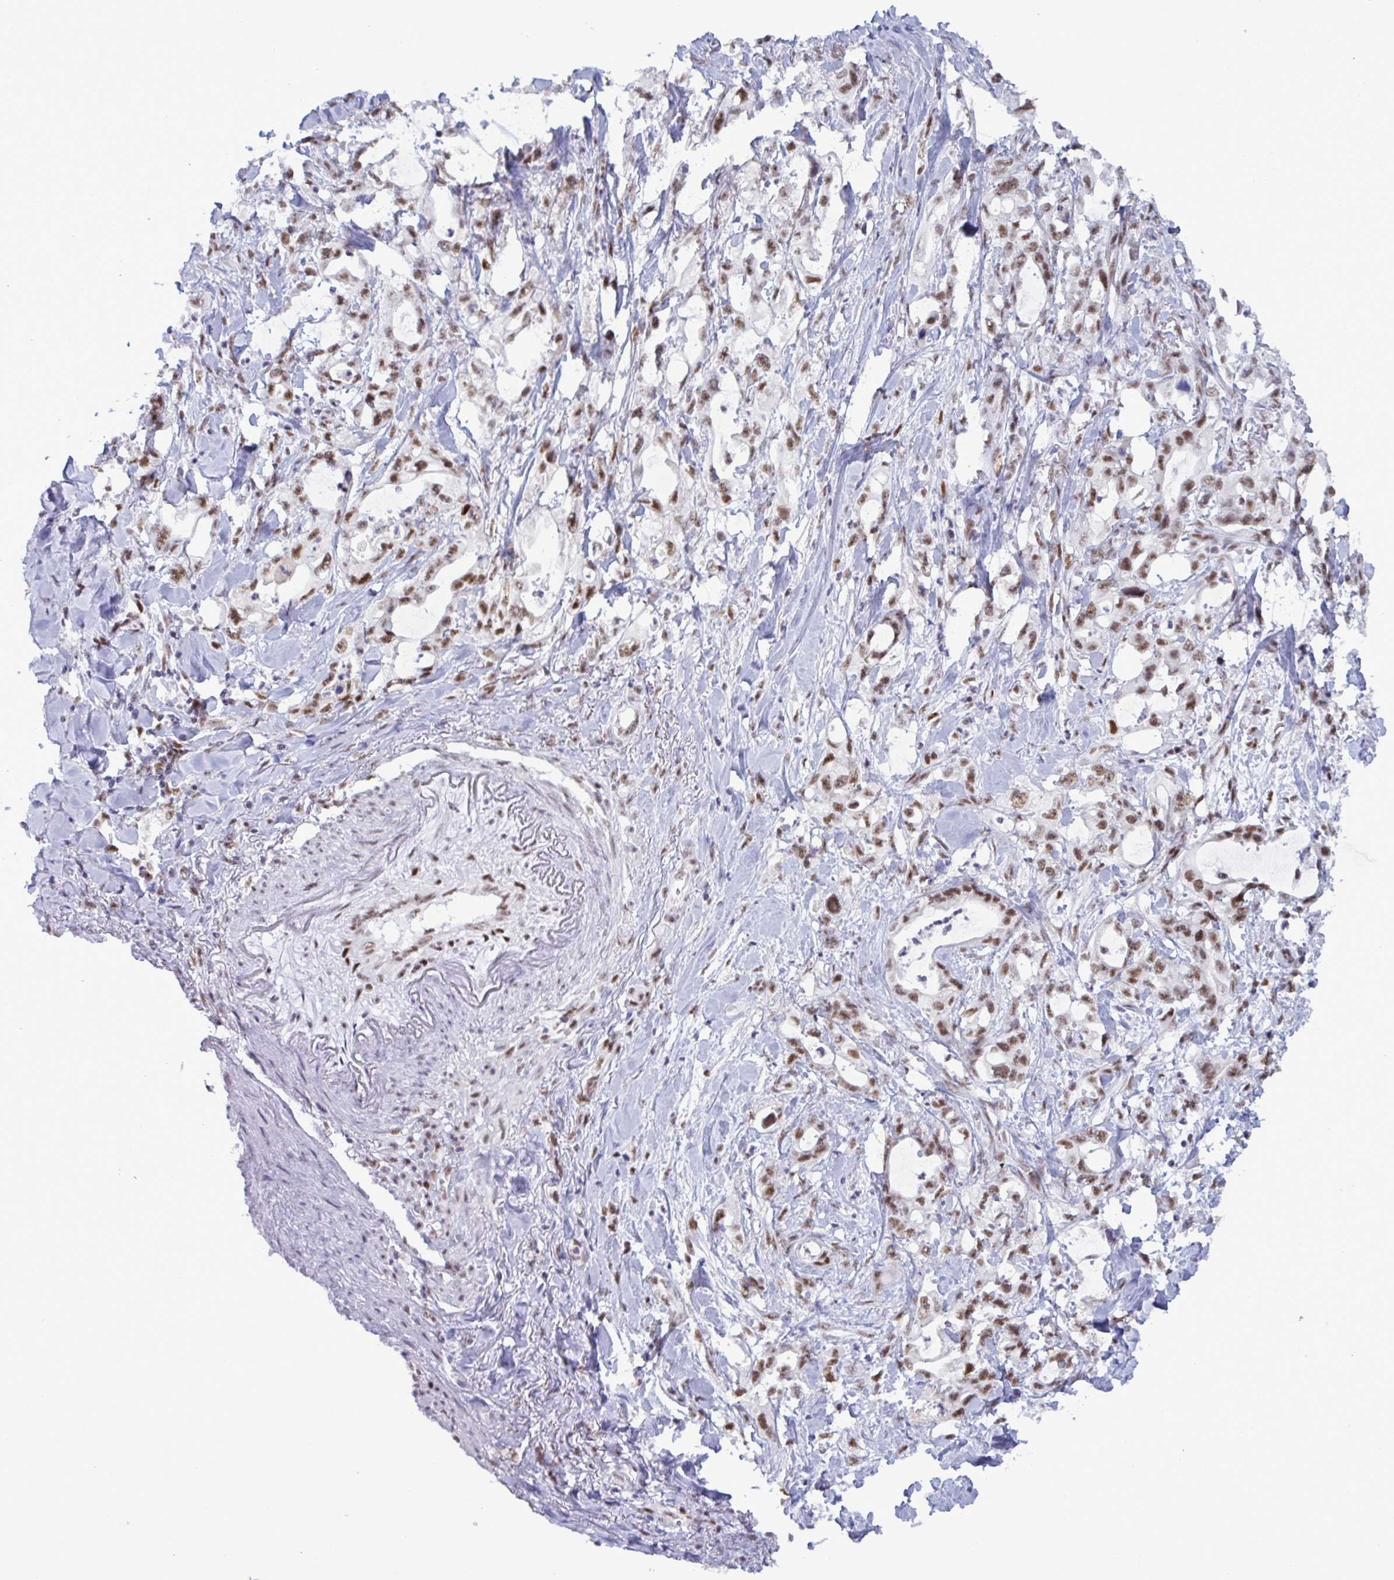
{"staining": {"intensity": "moderate", "quantity": ">75%", "location": "nuclear"}, "tissue": "pancreatic cancer", "cell_type": "Tumor cells", "image_type": "cancer", "snomed": [{"axis": "morphology", "description": "Adenocarcinoma, NOS"}, {"axis": "topography", "description": "Pancreas"}], "caption": "A photomicrograph of human pancreatic cancer (adenocarcinoma) stained for a protein exhibits moderate nuclear brown staining in tumor cells.", "gene": "PPP1R10", "patient": {"sex": "female", "age": 61}}